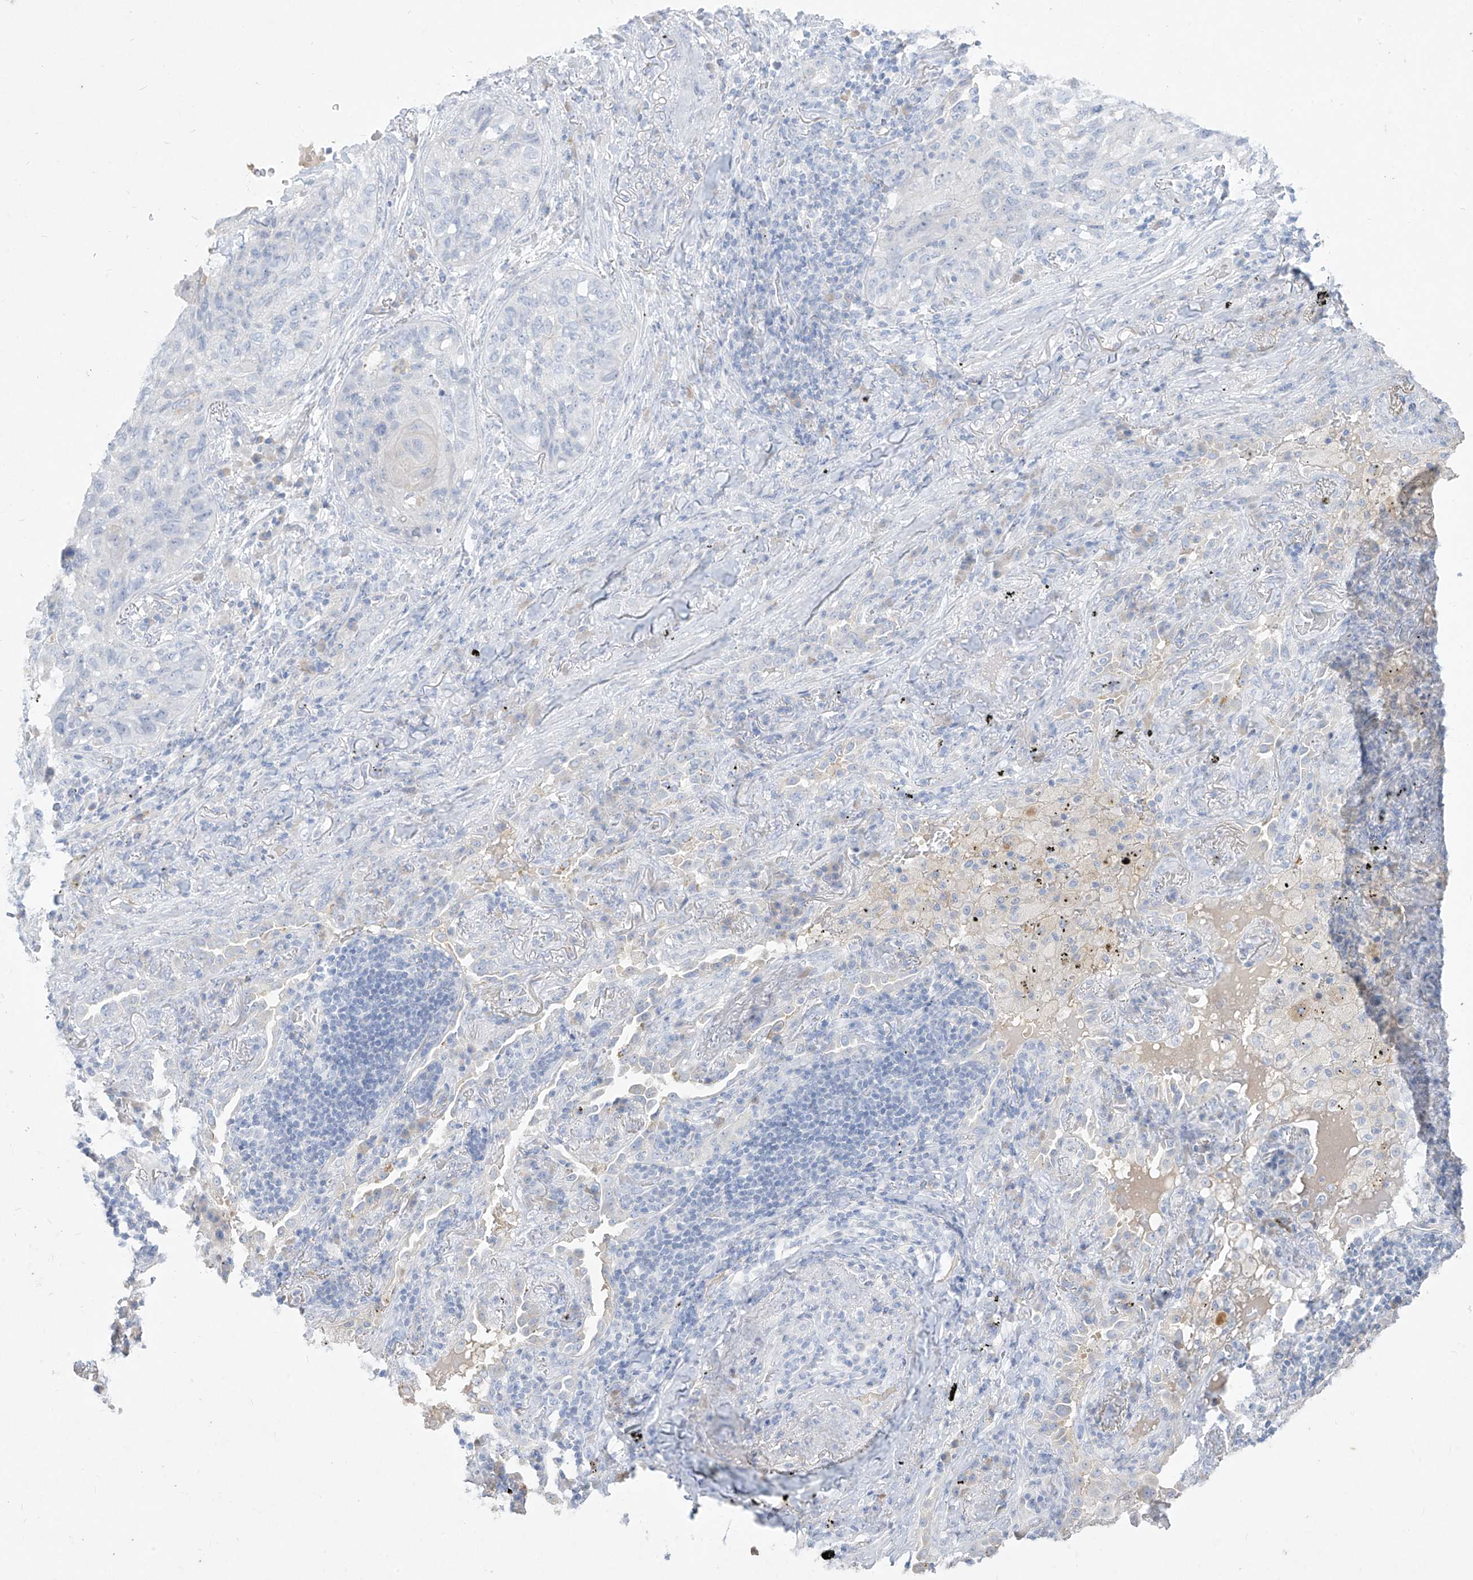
{"staining": {"intensity": "negative", "quantity": "none", "location": "none"}, "tissue": "lung cancer", "cell_type": "Tumor cells", "image_type": "cancer", "snomed": [{"axis": "morphology", "description": "Squamous cell carcinoma, NOS"}, {"axis": "topography", "description": "Lung"}], "caption": "Immunohistochemistry of squamous cell carcinoma (lung) reveals no expression in tumor cells.", "gene": "TGM4", "patient": {"sex": "female", "age": 63}}